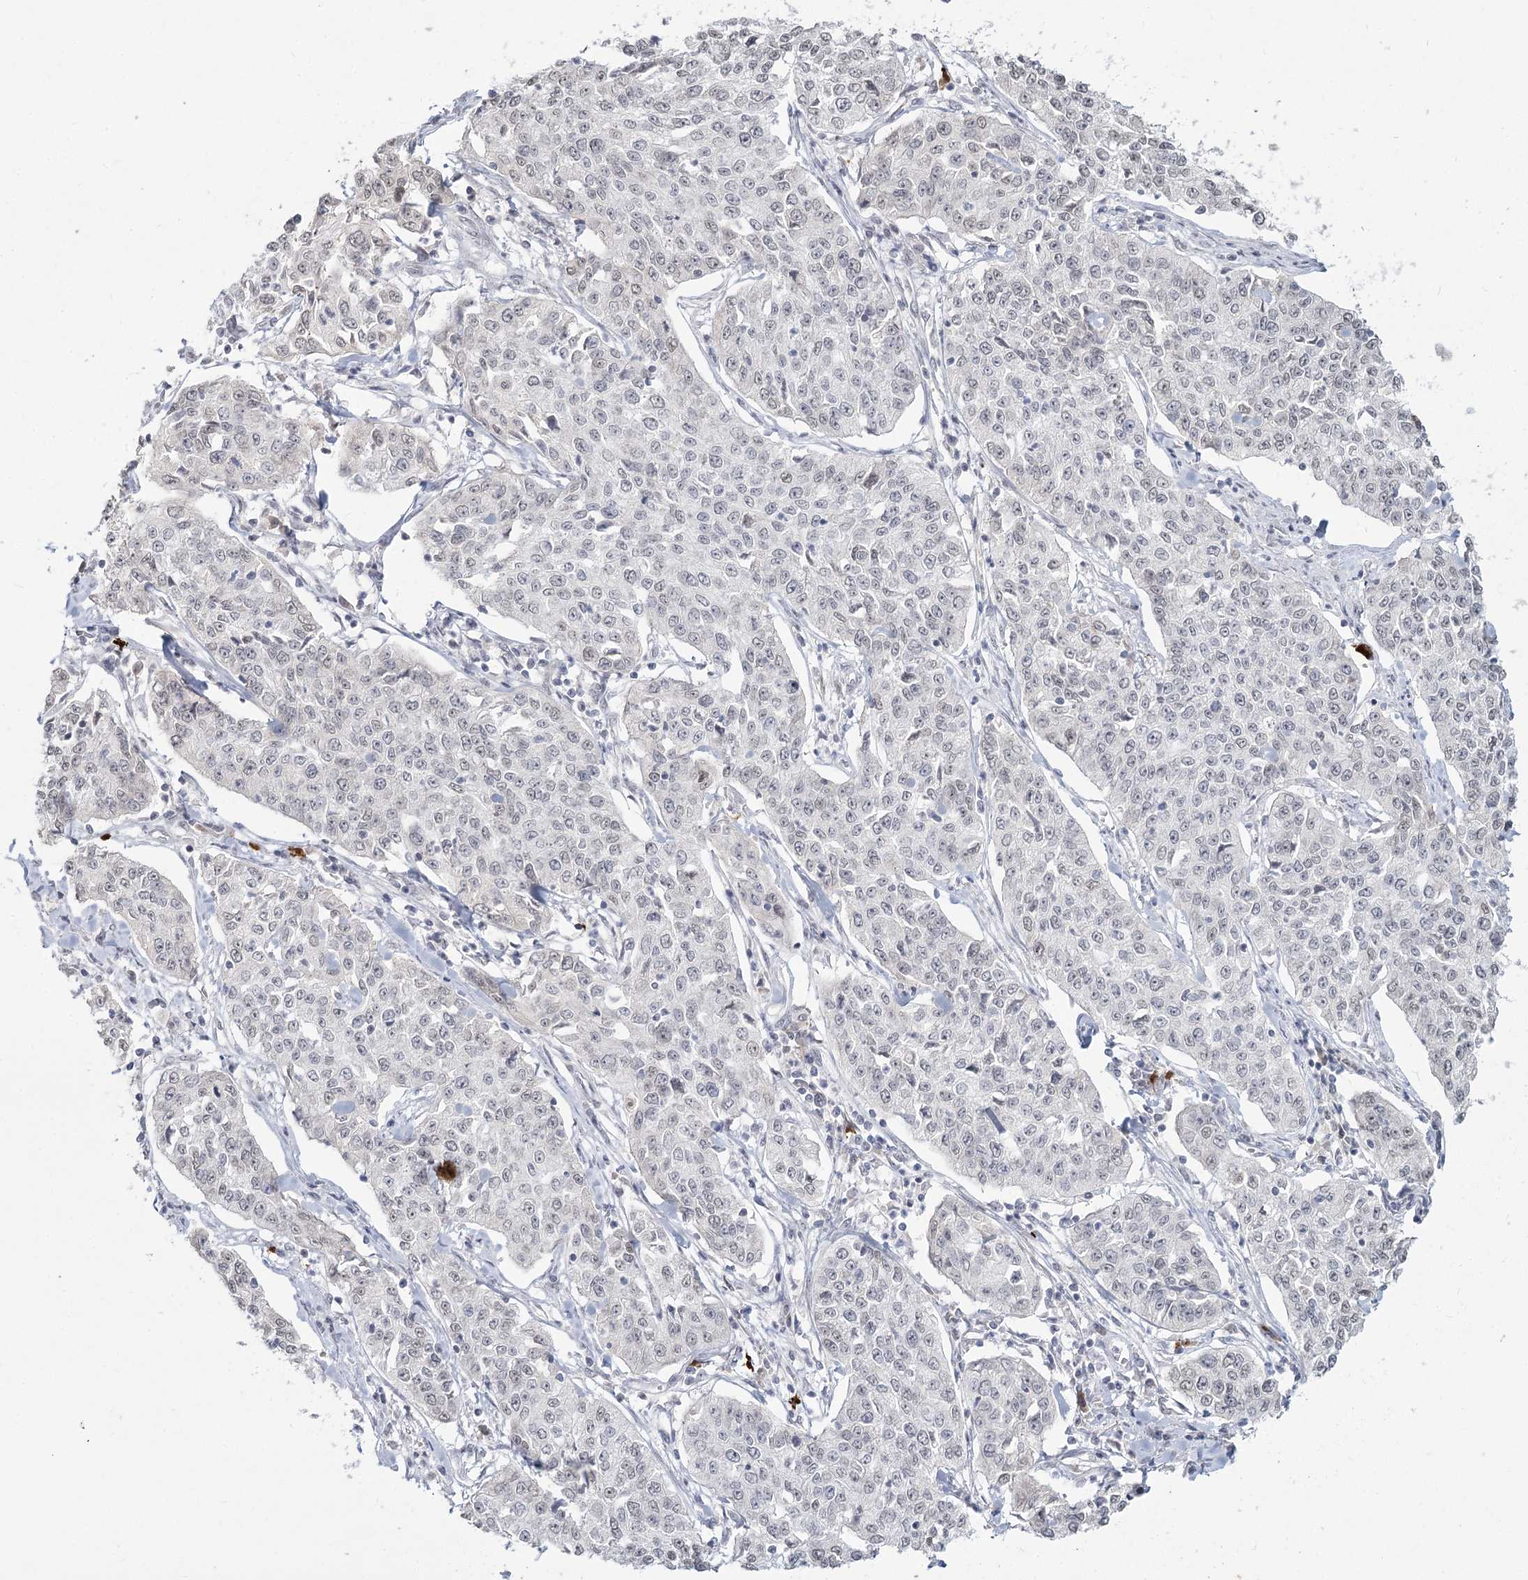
{"staining": {"intensity": "weak", "quantity": "<25%", "location": "nuclear"}, "tissue": "cervical cancer", "cell_type": "Tumor cells", "image_type": "cancer", "snomed": [{"axis": "morphology", "description": "Squamous cell carcinoma, NOS"}, {"axis": "topography", "description": "Cervix"}], "caption": "Immunohistochemical staining of human cervical cancer (squamous cell carcinoma) reveals no significant staining in tumor cells. (Immunohistochemistry (ihc), brightfield microscopy, high magnification).", "gene": "LY6G5C", "patient": {"sex": "female", "age": 35}}